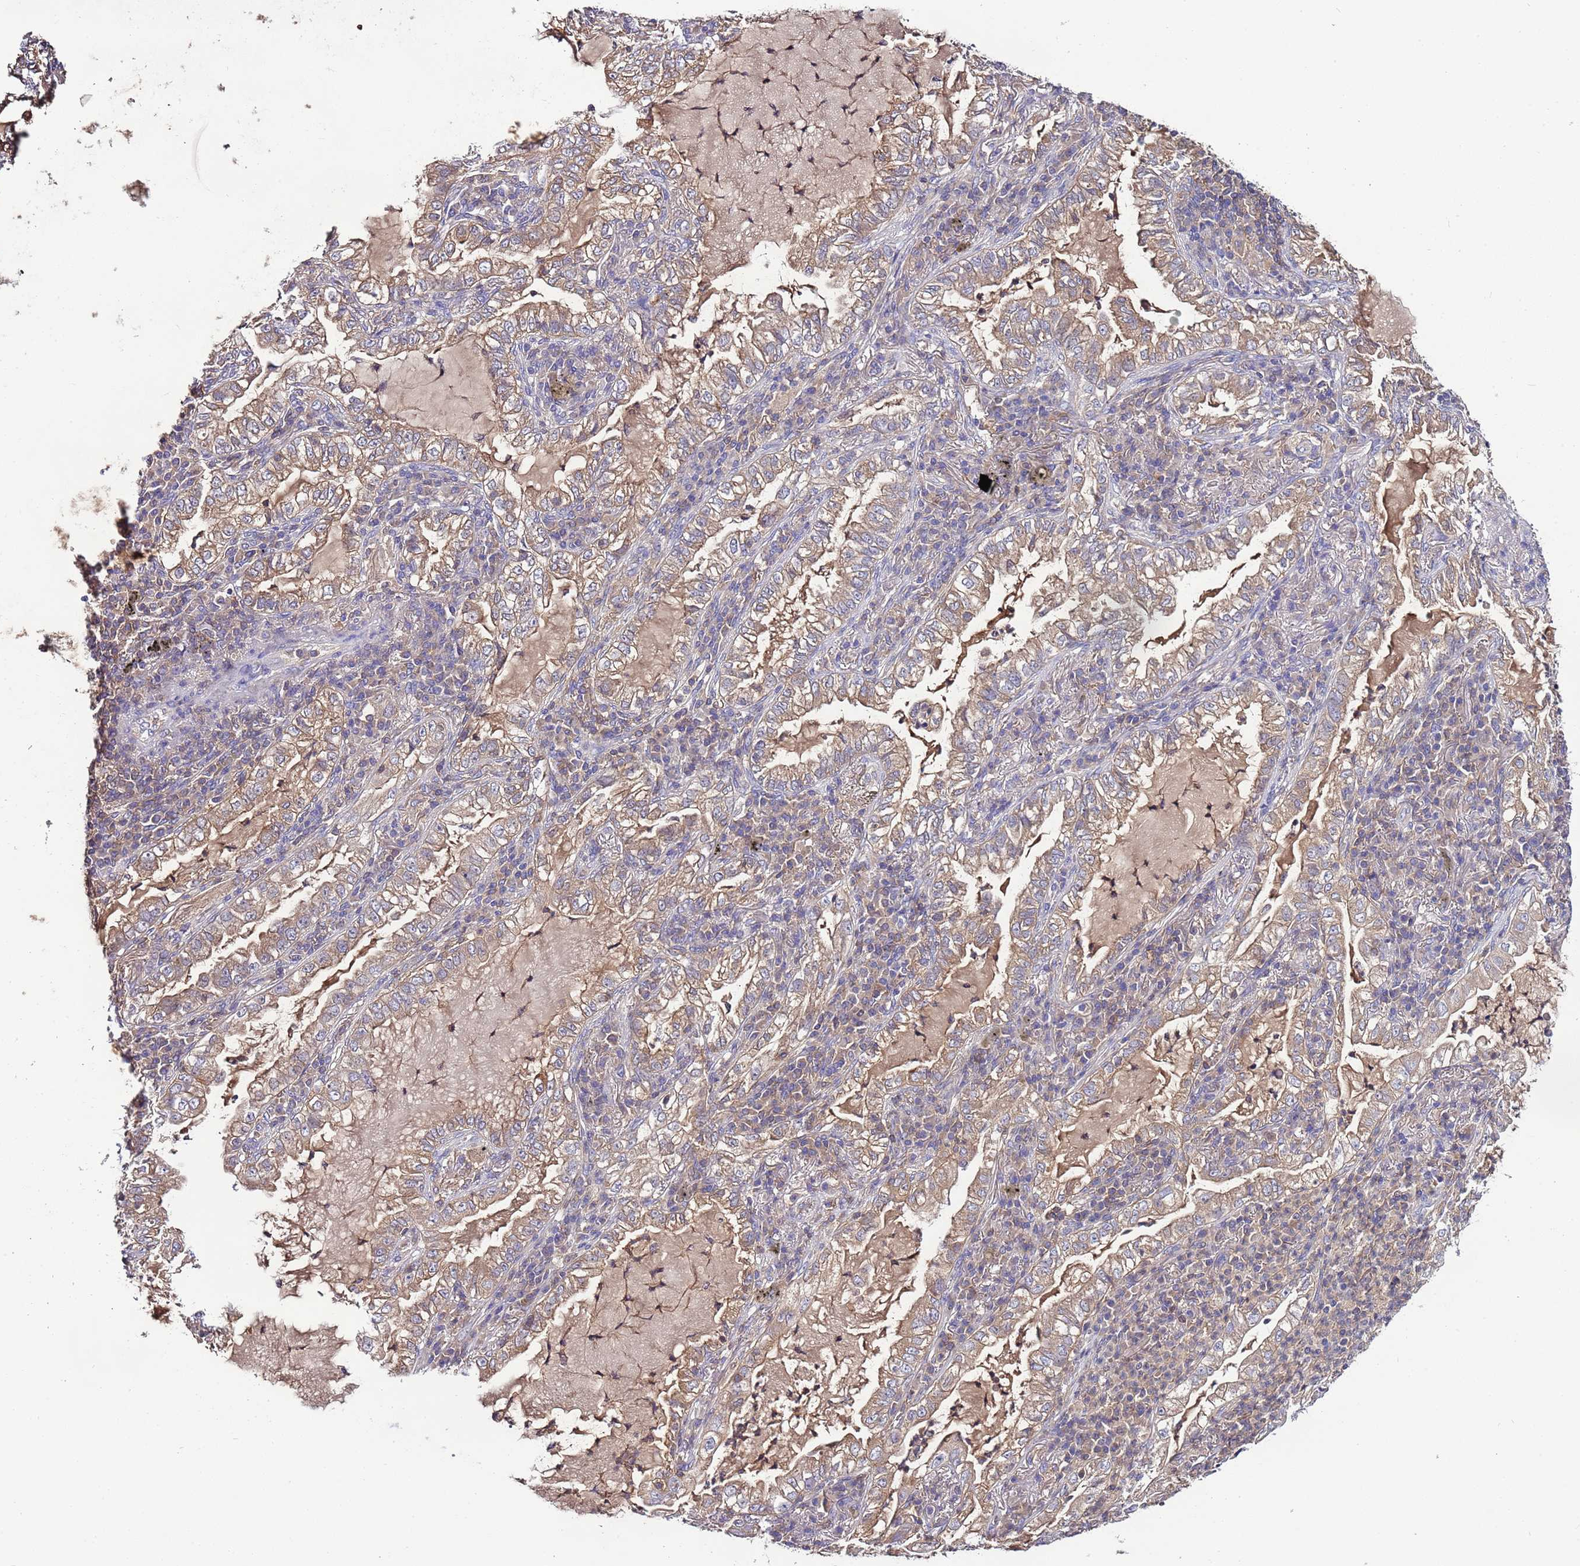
{"staining": {"intensity": "weak", "quantity": "25%-75%", "location": "cytoplasmic/membranous"}, "tissue": "lung cancer", "cell_type": "Tumor cells", "image_type": "cancer", "snomed": [{"axis": "morphology", "description": "Adenocarcinoma, NOS"}, {"axis": "topography", "description": "Lung"}], "caption": "The image demonstrates immunohistochemical staining of lung cancer. There is weak cytoplasmic/membranous staining is seen in about 25%-75% of tumor cells.", "gene": "IGIP", "patient": {"sex": "female", "age": 73}}